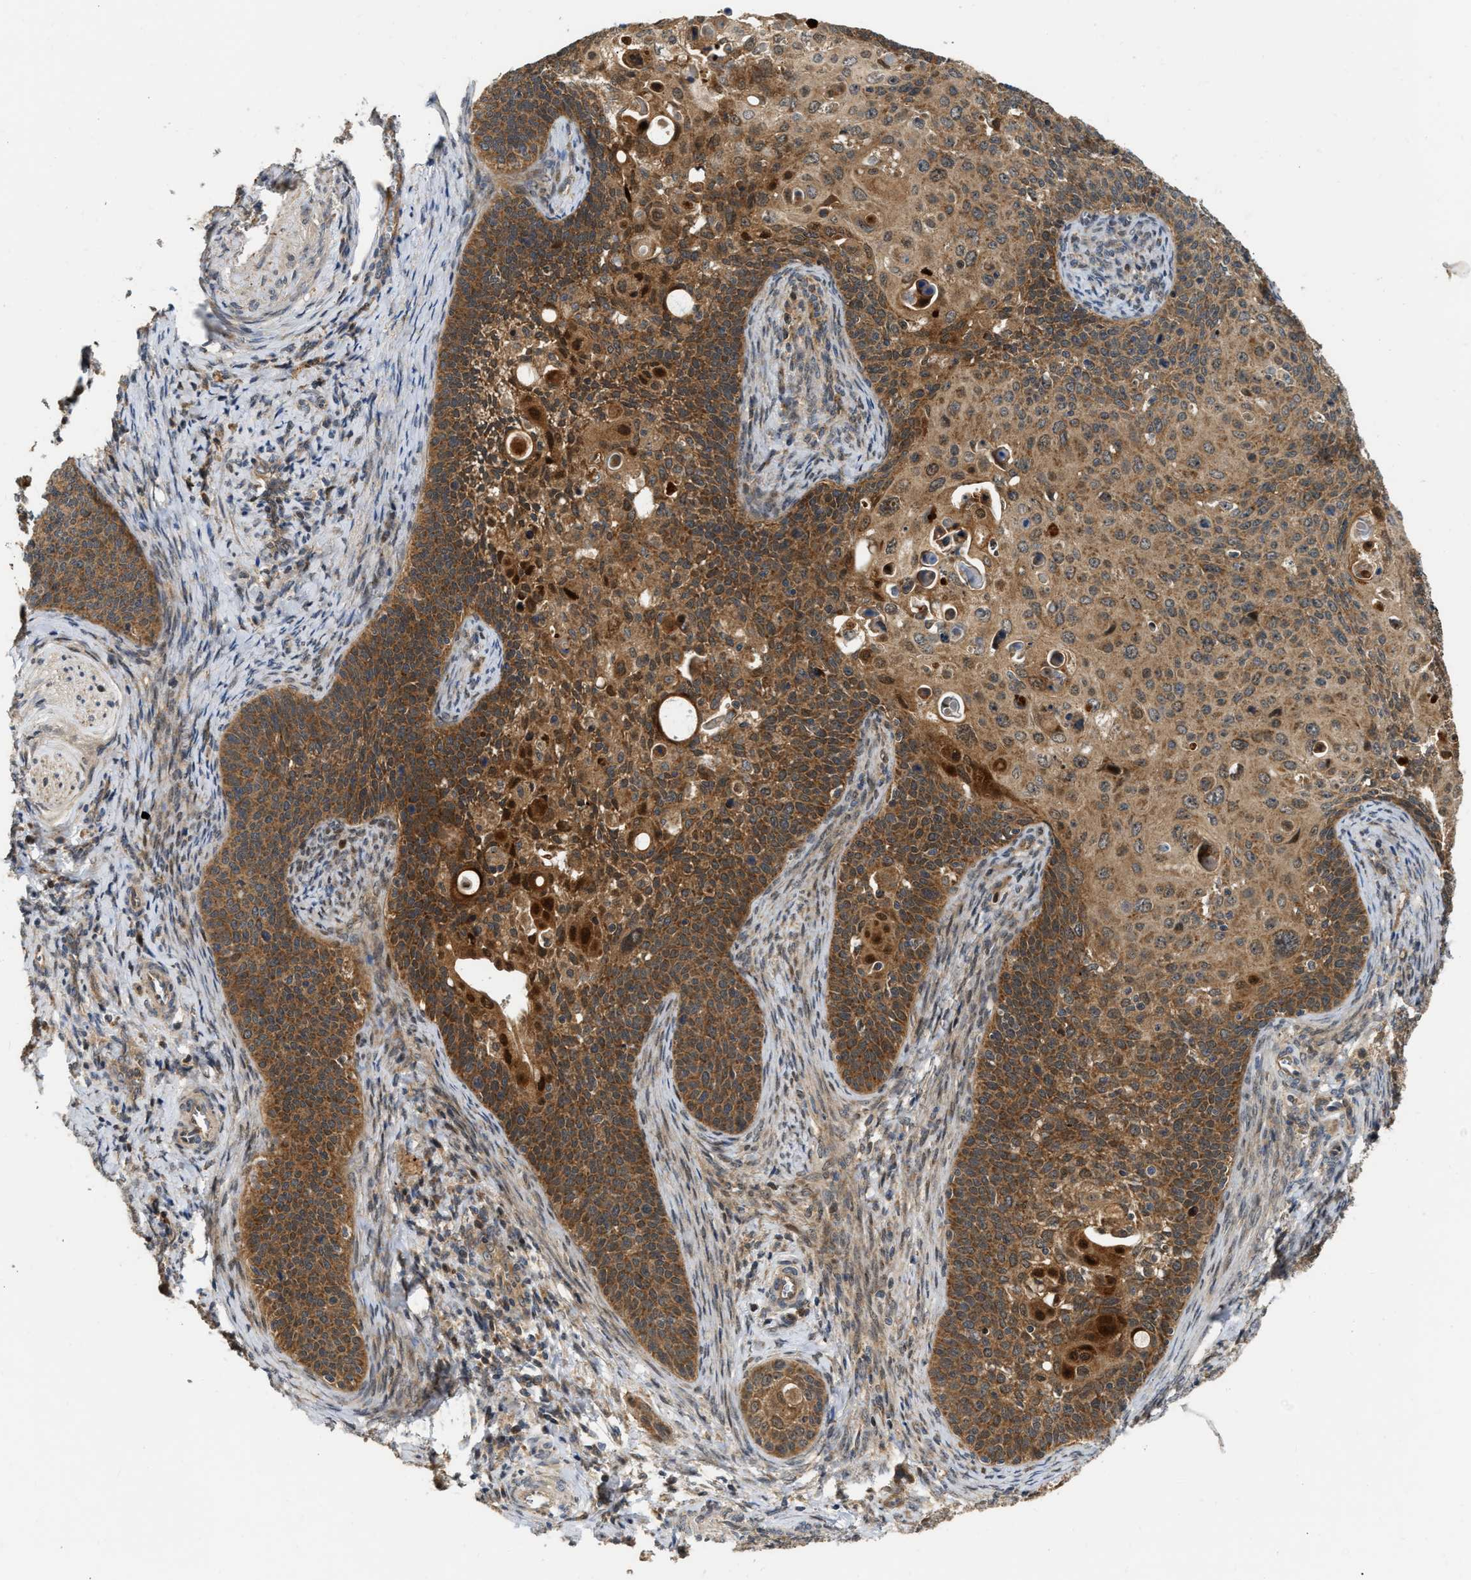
{"staining": {"intensity": "moderate", "quantity": ">75%", "location": "cytoplasmic/membranous"}, "tissue": "cervical cancer", "cell_type": "Tumor cells", "image_type": "cancer", "snomed": [{"axis": "morphology", "description": "Squamous cell carcinoma, NOS"}, {"axis": "topography", "description": "Cervix"}], "caption": "Cervical squamous cell carcinoma stained for a protein (brown) exhibits moderate cytoplasmic/membranous positive positivity in approximately >75% of tumor cells.", "gene": "EXTL2", "patient": {"sex": "female", "age": 33}}